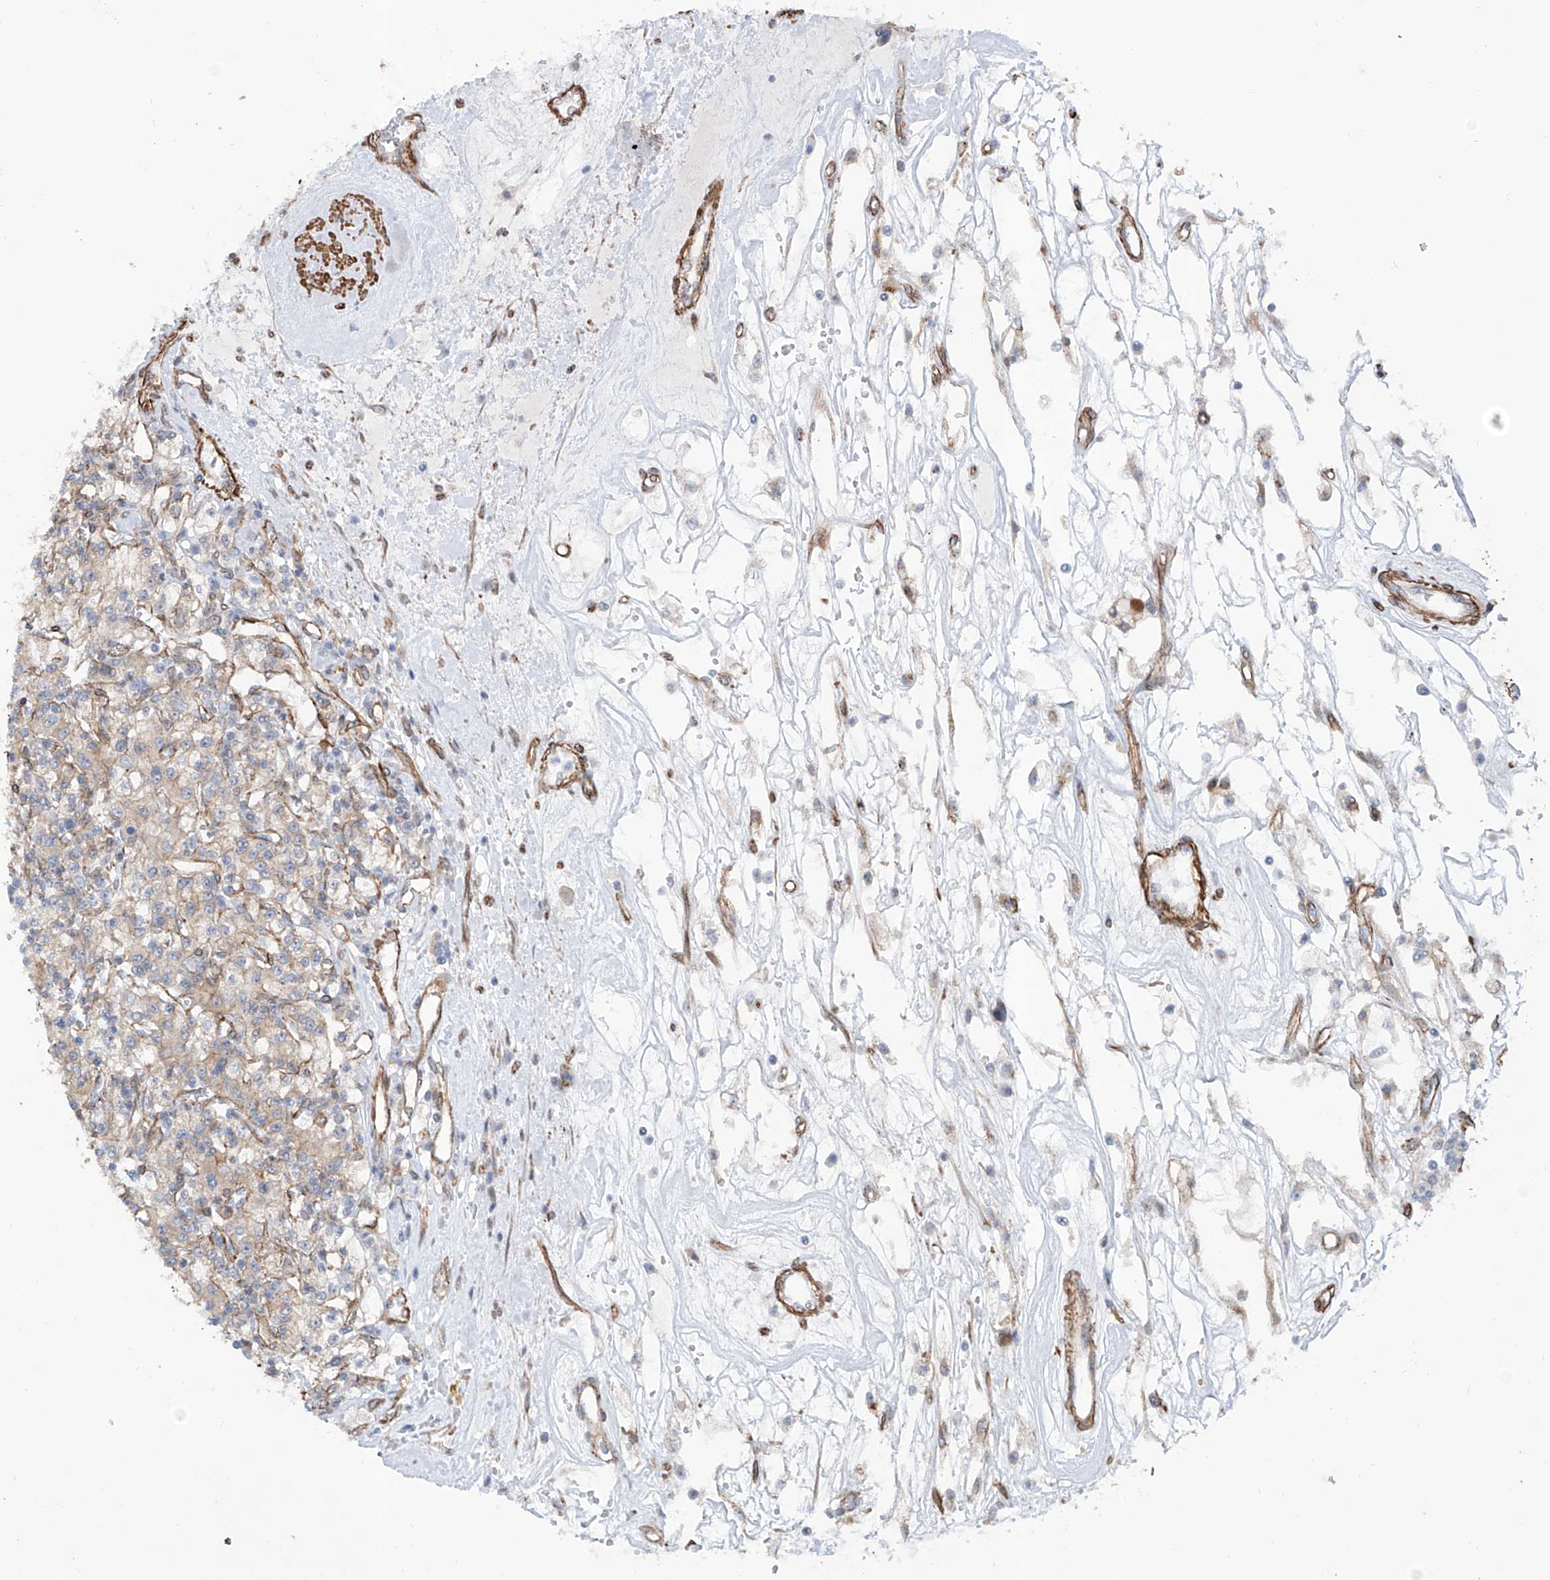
{"staining": {"intensity": "weak", "quantity": "<25%", "location": "cytoplasmic/membranous"}, "tissue": "renal cancer", "cell_type": "Tumor cells", "image_type": "cancer", "snomed": [{"axis": "morphology", "description": "Adenocarcinoma, NOS"}, {"axis": "topography", "description": "Kidney"}], "caption": "Renal cancer (adenocarcinoma) was stained to show a protein in brown. There is no significant staining in tumor cells.", "gene": "ZNF490", "patient": {"sex": "female", "age": 59}}